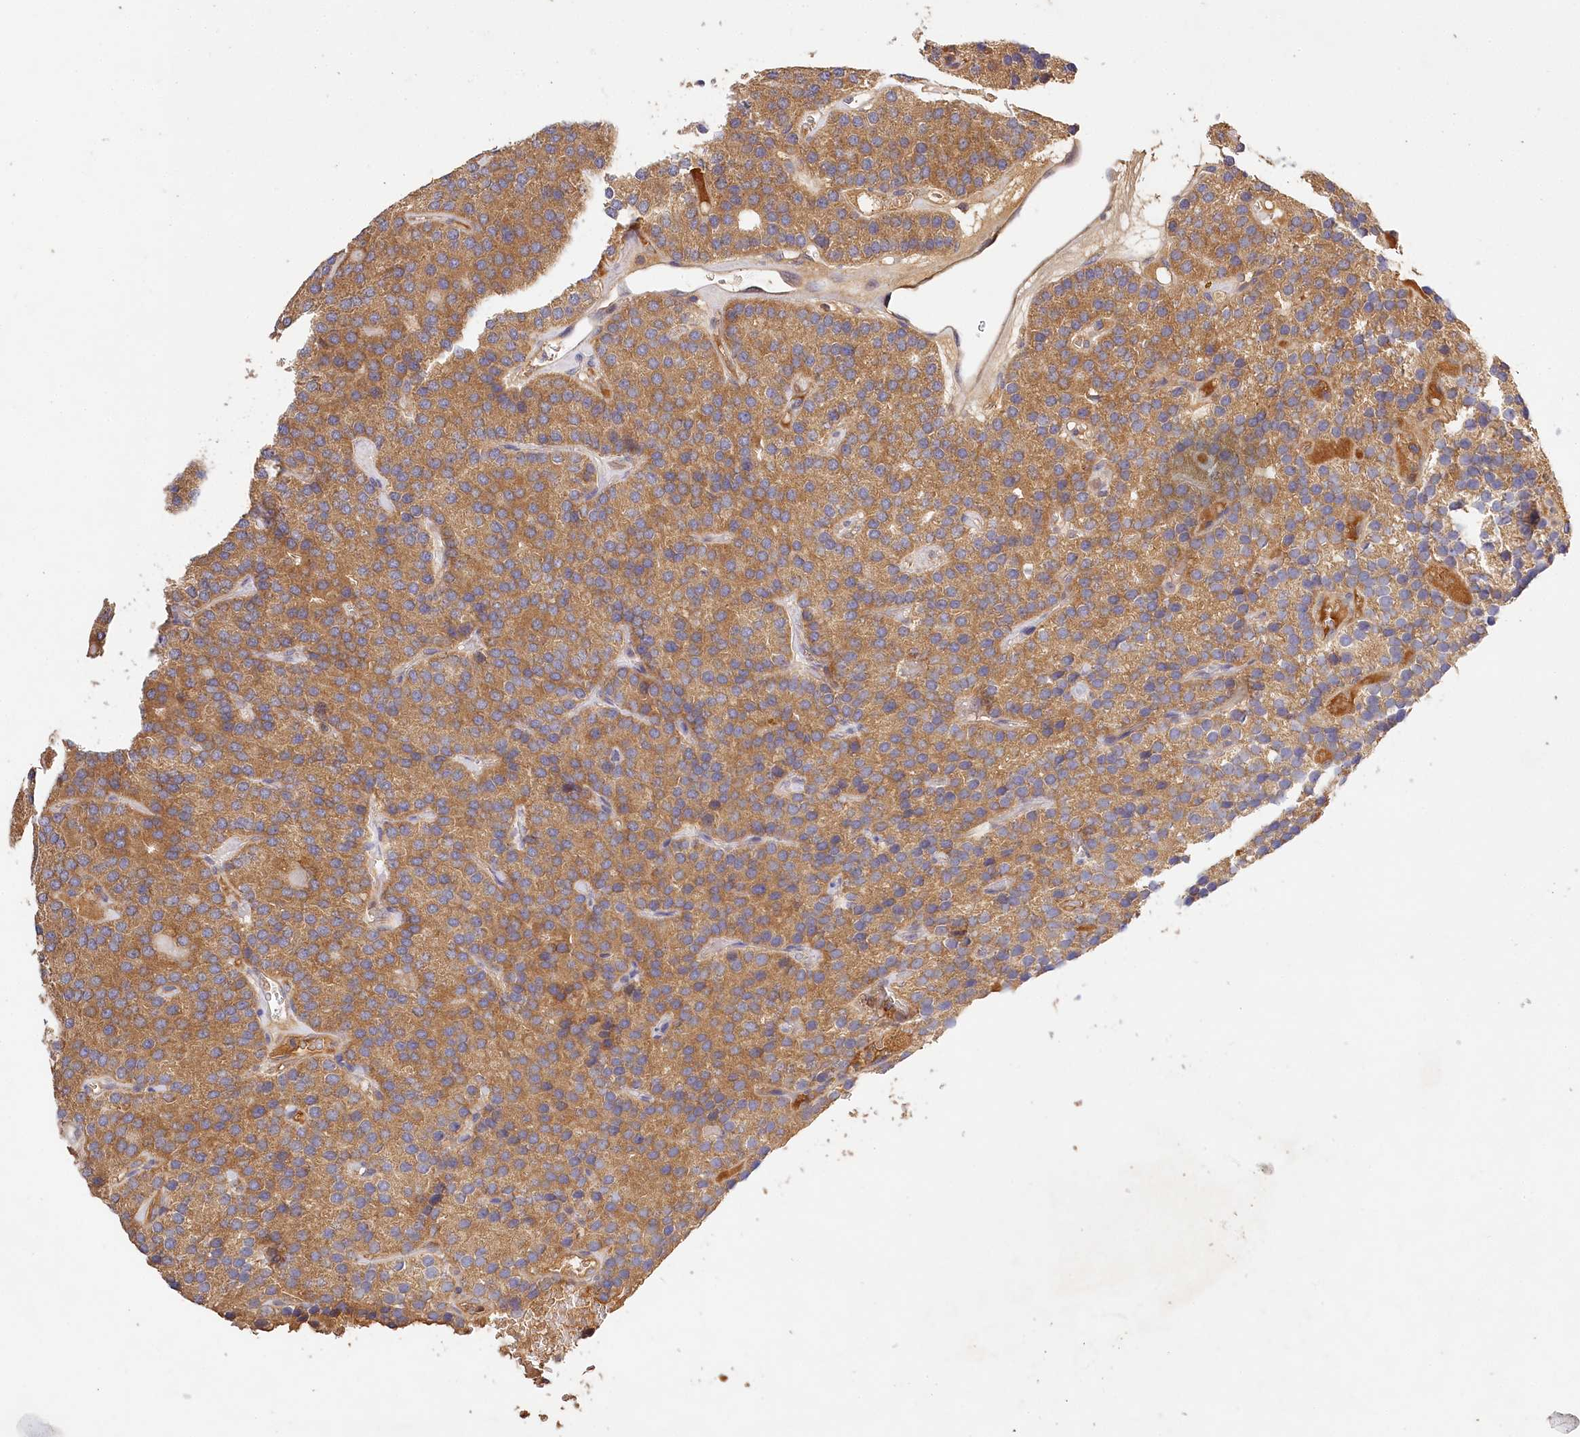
{"staining": {"intensity": "moderate", "quantity": ">75%", "location": "cytoplasmic/membranous"}, "tissue": "parathyroid gland", "cell_type": "Glandular cells", "image_type": "normal", "snomed": [{"axis": "morphology", "description": "Normal tissue, NOS"}, {"axis": "morphology", "description": "Adenoma, NOS"}, {"axis": "topography", "description": "Parathyroid gland"}], "caption": "Normal parathyroid gland demonstrates moderate cytoplasmic/membranous staining in approximately >75% of glandular cells (brown staining indicates protein expression, while blue staining denotes nuclei)..", "gene": "LSS", "patient": {"sex": "female", "age": 86}}